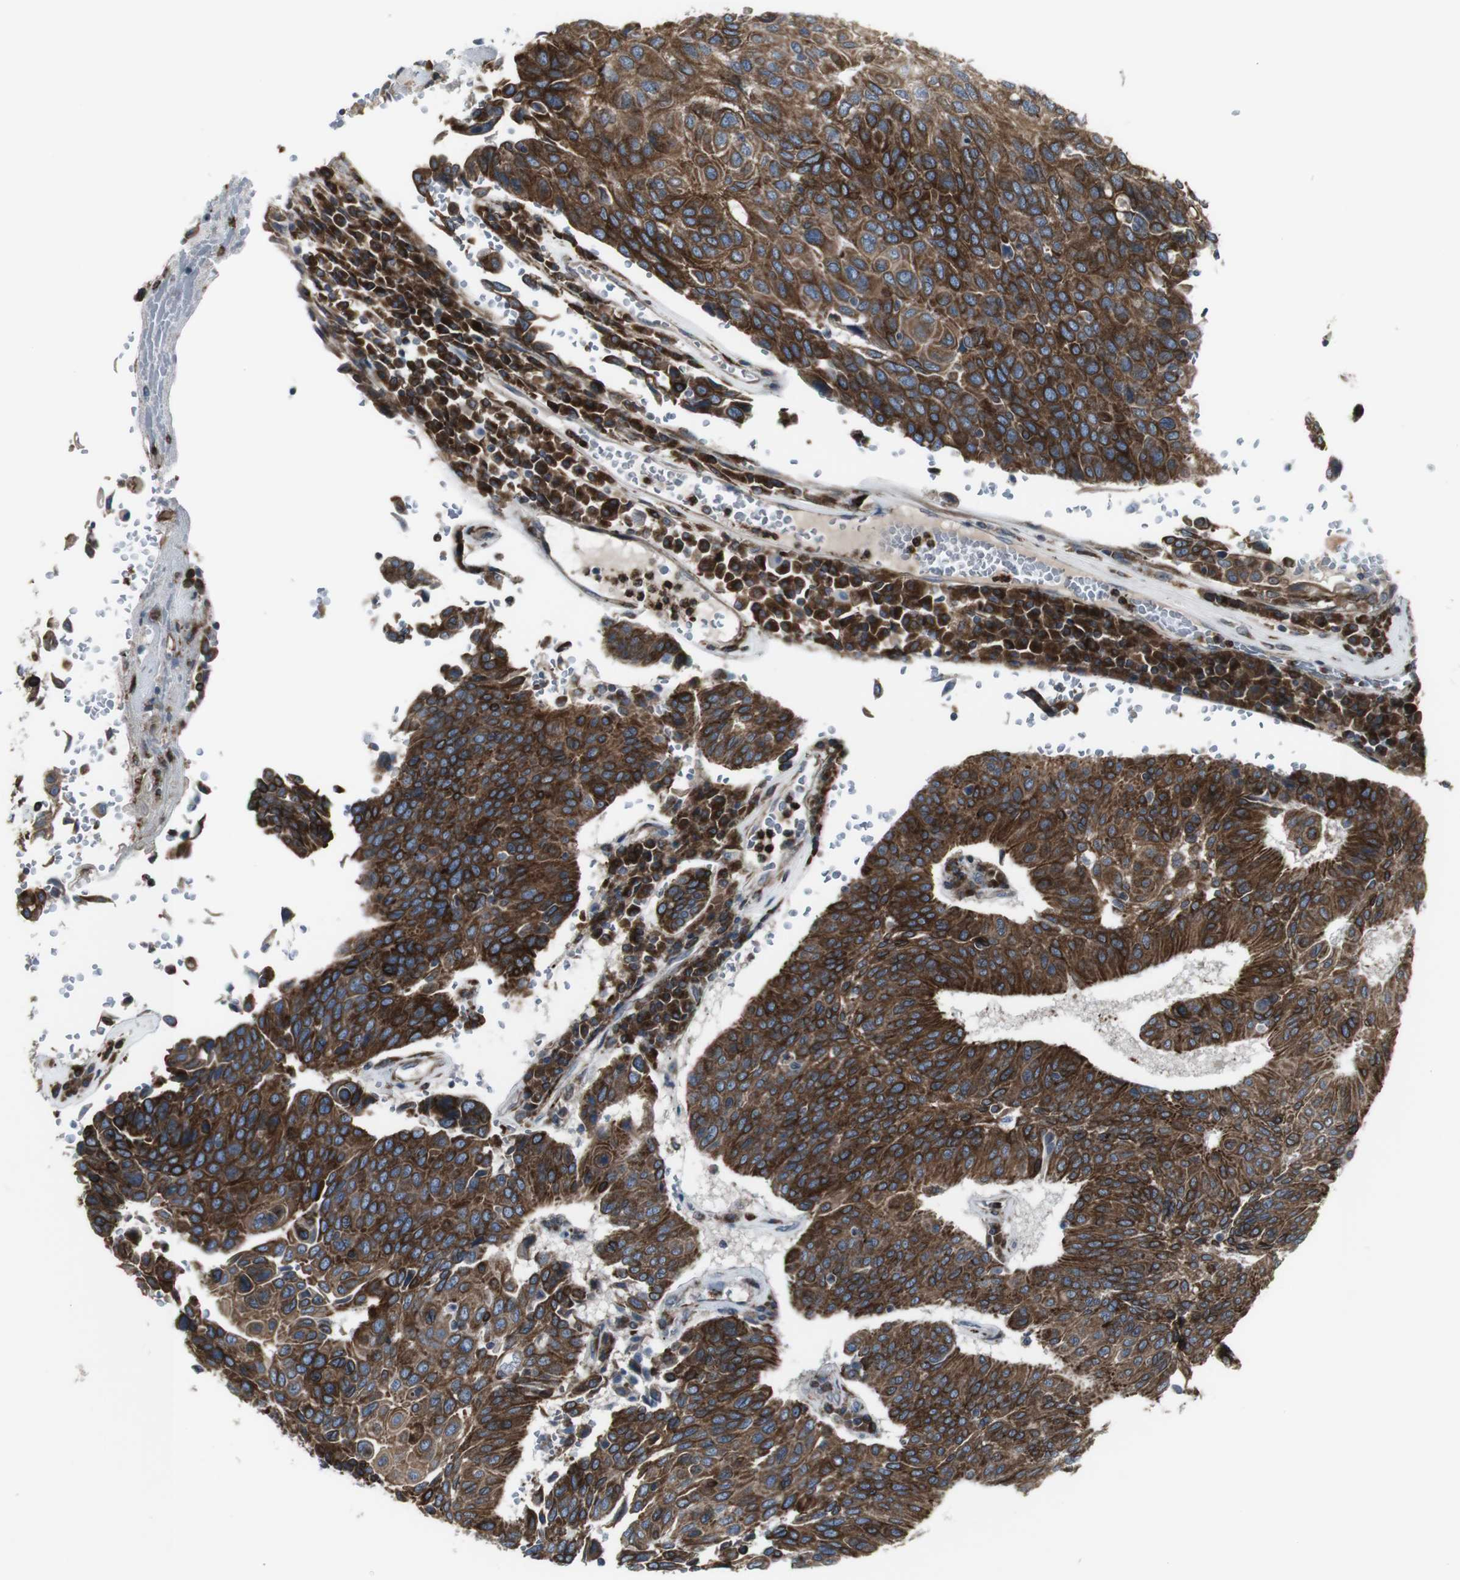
{"staining": {"intensity": "strong", "quantity": ">75%", "location": "cytoplasmic/membranous"}, "tissue": "urothelial cancer", "cell_type": "Tumor cells", "image_type": "cancer", "snomed": [{"axis": "morphology", "description": "Urothelial carcinoma, High grade"}, {"axis": "topography", "description": "Urinary bladder"}], "caption": "High-power microscopy captured an immunohistochemistry photomicrograph of urothelial carcinoma (high-grade), revealing strong cytoplasmic/membranous expression in approximately >75% of tumor cells.", "gene": "LNPK", "patient": {"sex": "male", "age": 66}}